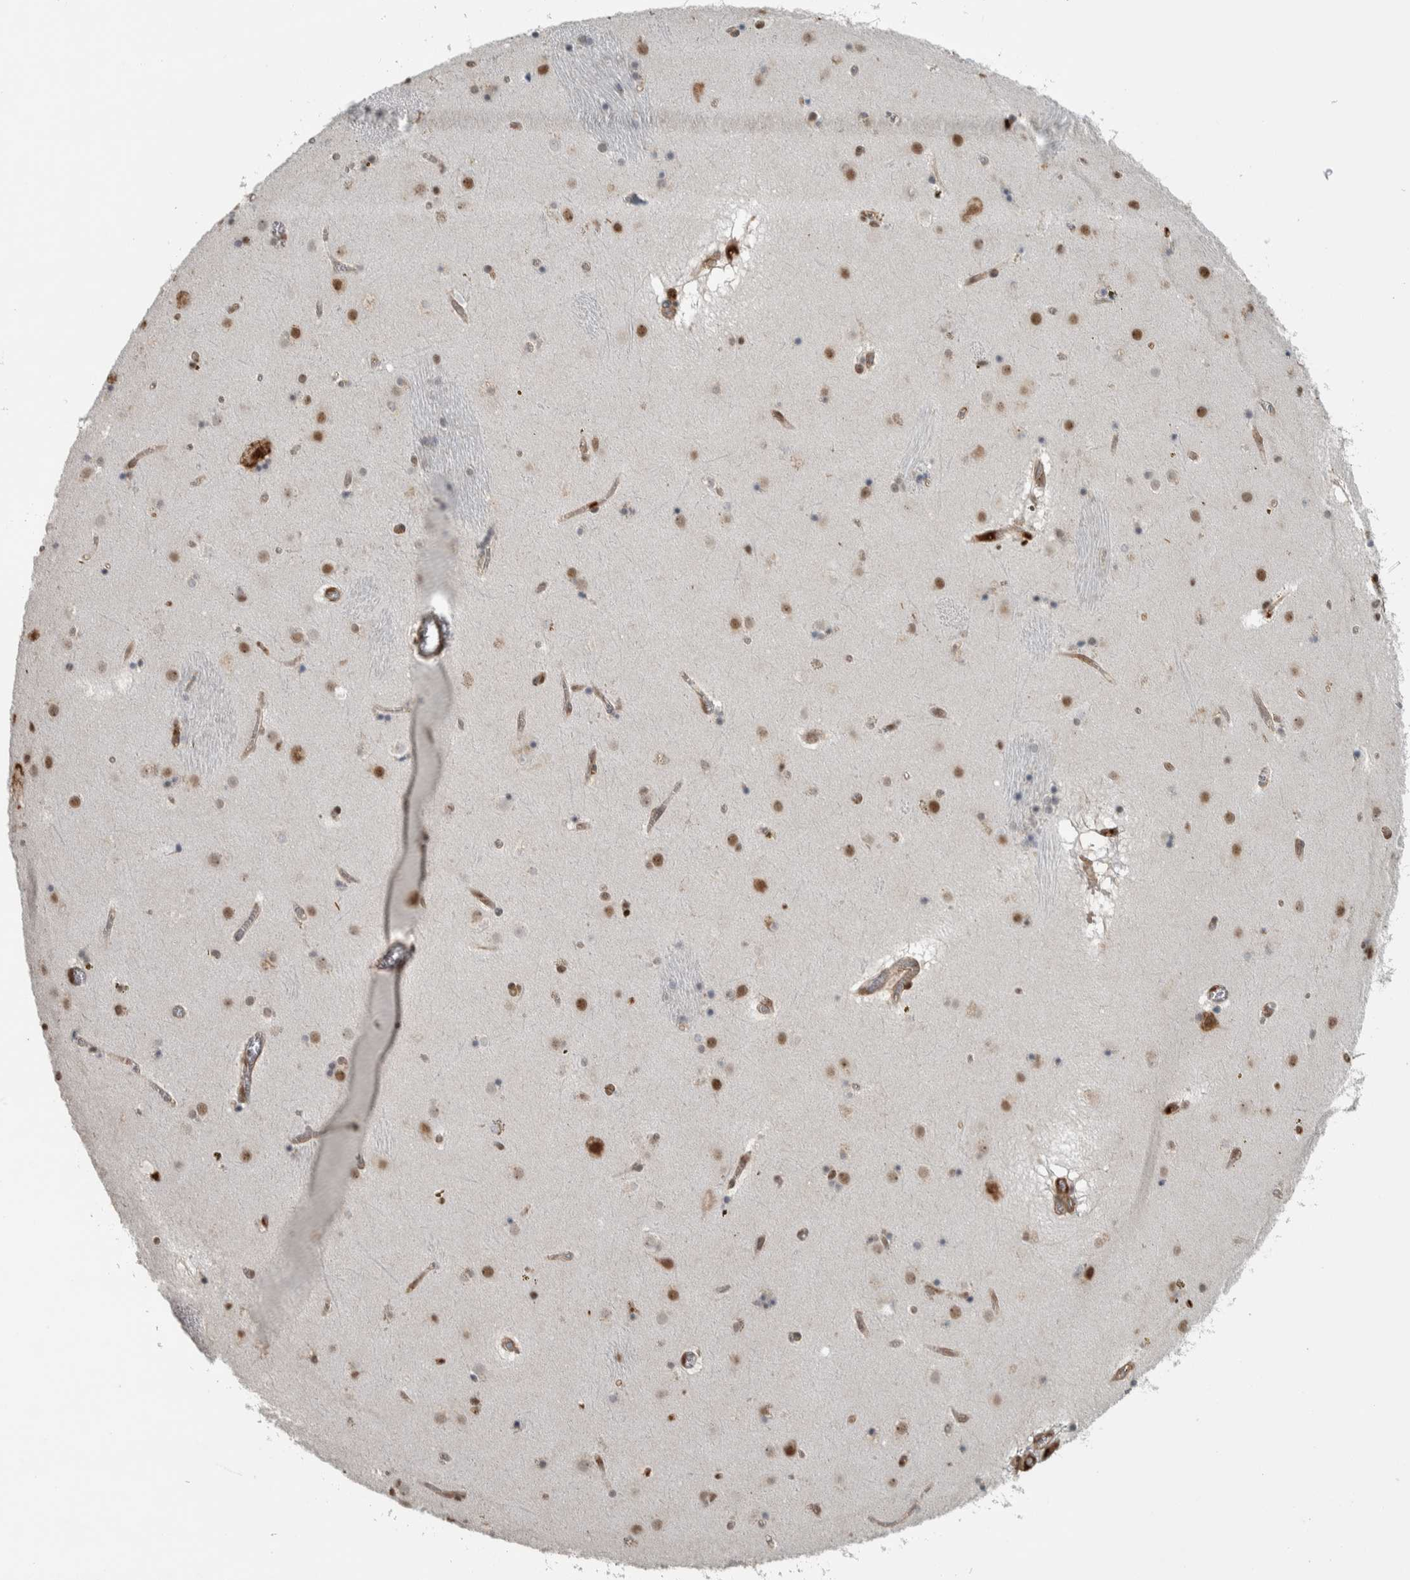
{"staining": {"intensity": "moderate", "quantity": "25%-75%", "location": "nuclear"}, "tissue": "caudate", "cell_type": "Glial cells", "image_type": "normal", "snomed": [{"axis": "morphology", "description": "Normal tissue, NOS"}, {"axis": "topography", "description": "Lateral ventricle wall"}], "caption": "Protein staining reveals moderate nuclear expression in approximately 25%-75% of glial cells in benign caudate.", "gene": "DDX42", "patient": {"sex": "male", "age": 70}}